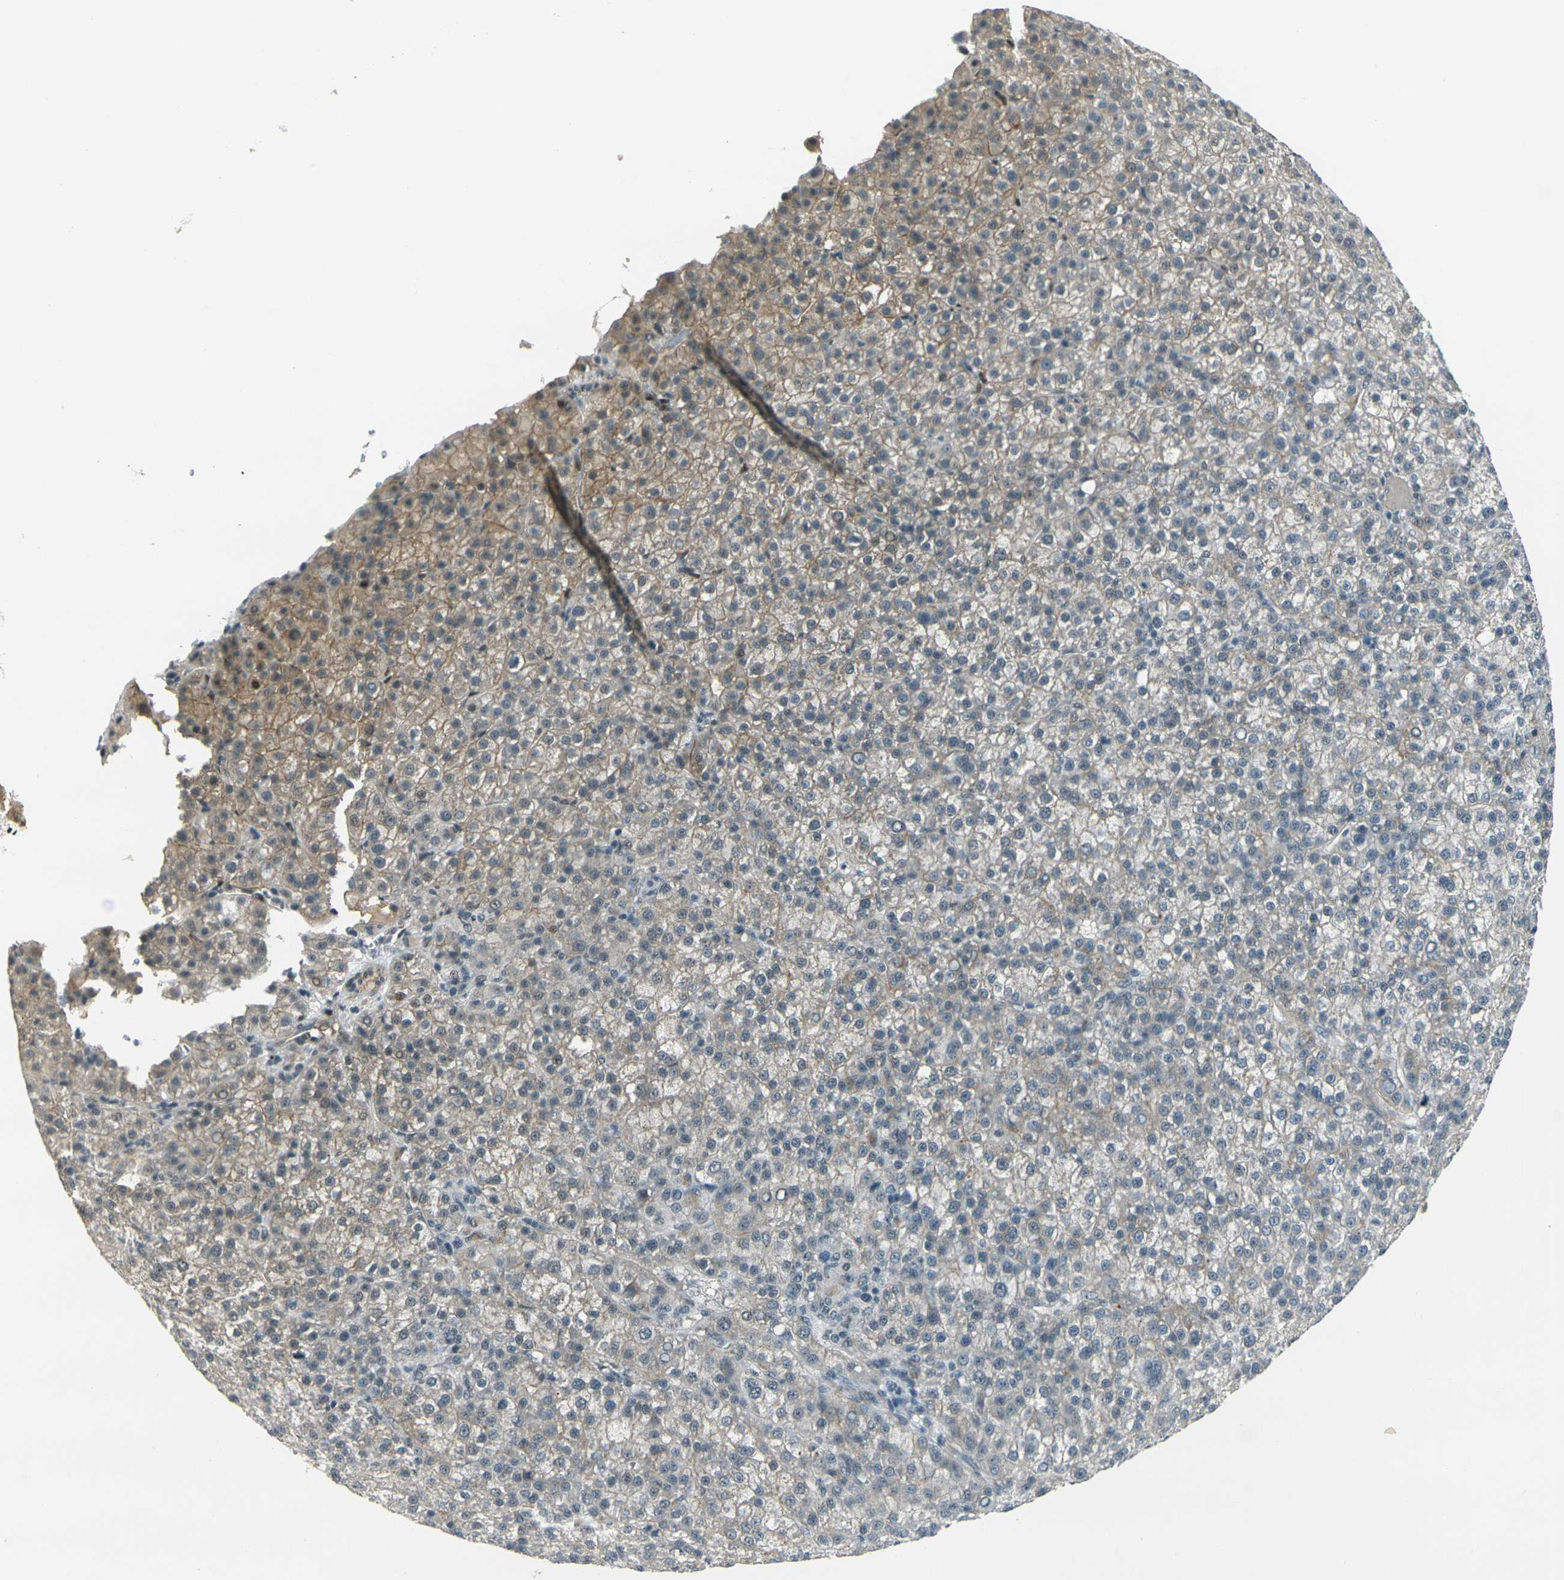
{"staining": {"intensity": "weak", "quantity": "<25%", "location": "cytoplasmic/membranous"}, "tissue": "liver cancer", "cell_type": "Tumor cells", "image_type": "cancer", "snomed": [{"axis": "morphology", "description": "Carcinoma, Hepatocellular, NOS"}, {"axis": "topography", "description": "Liver"}], "caption": "This histopathology image is of hepatocellular carcinoma (liver) stained with IHC to label a protein in brown with the nuclei are counter-stained blue. There is no expression in tumor cells.", "gene": "GPR19", "patient": {"sex": "female", "age": 58}}